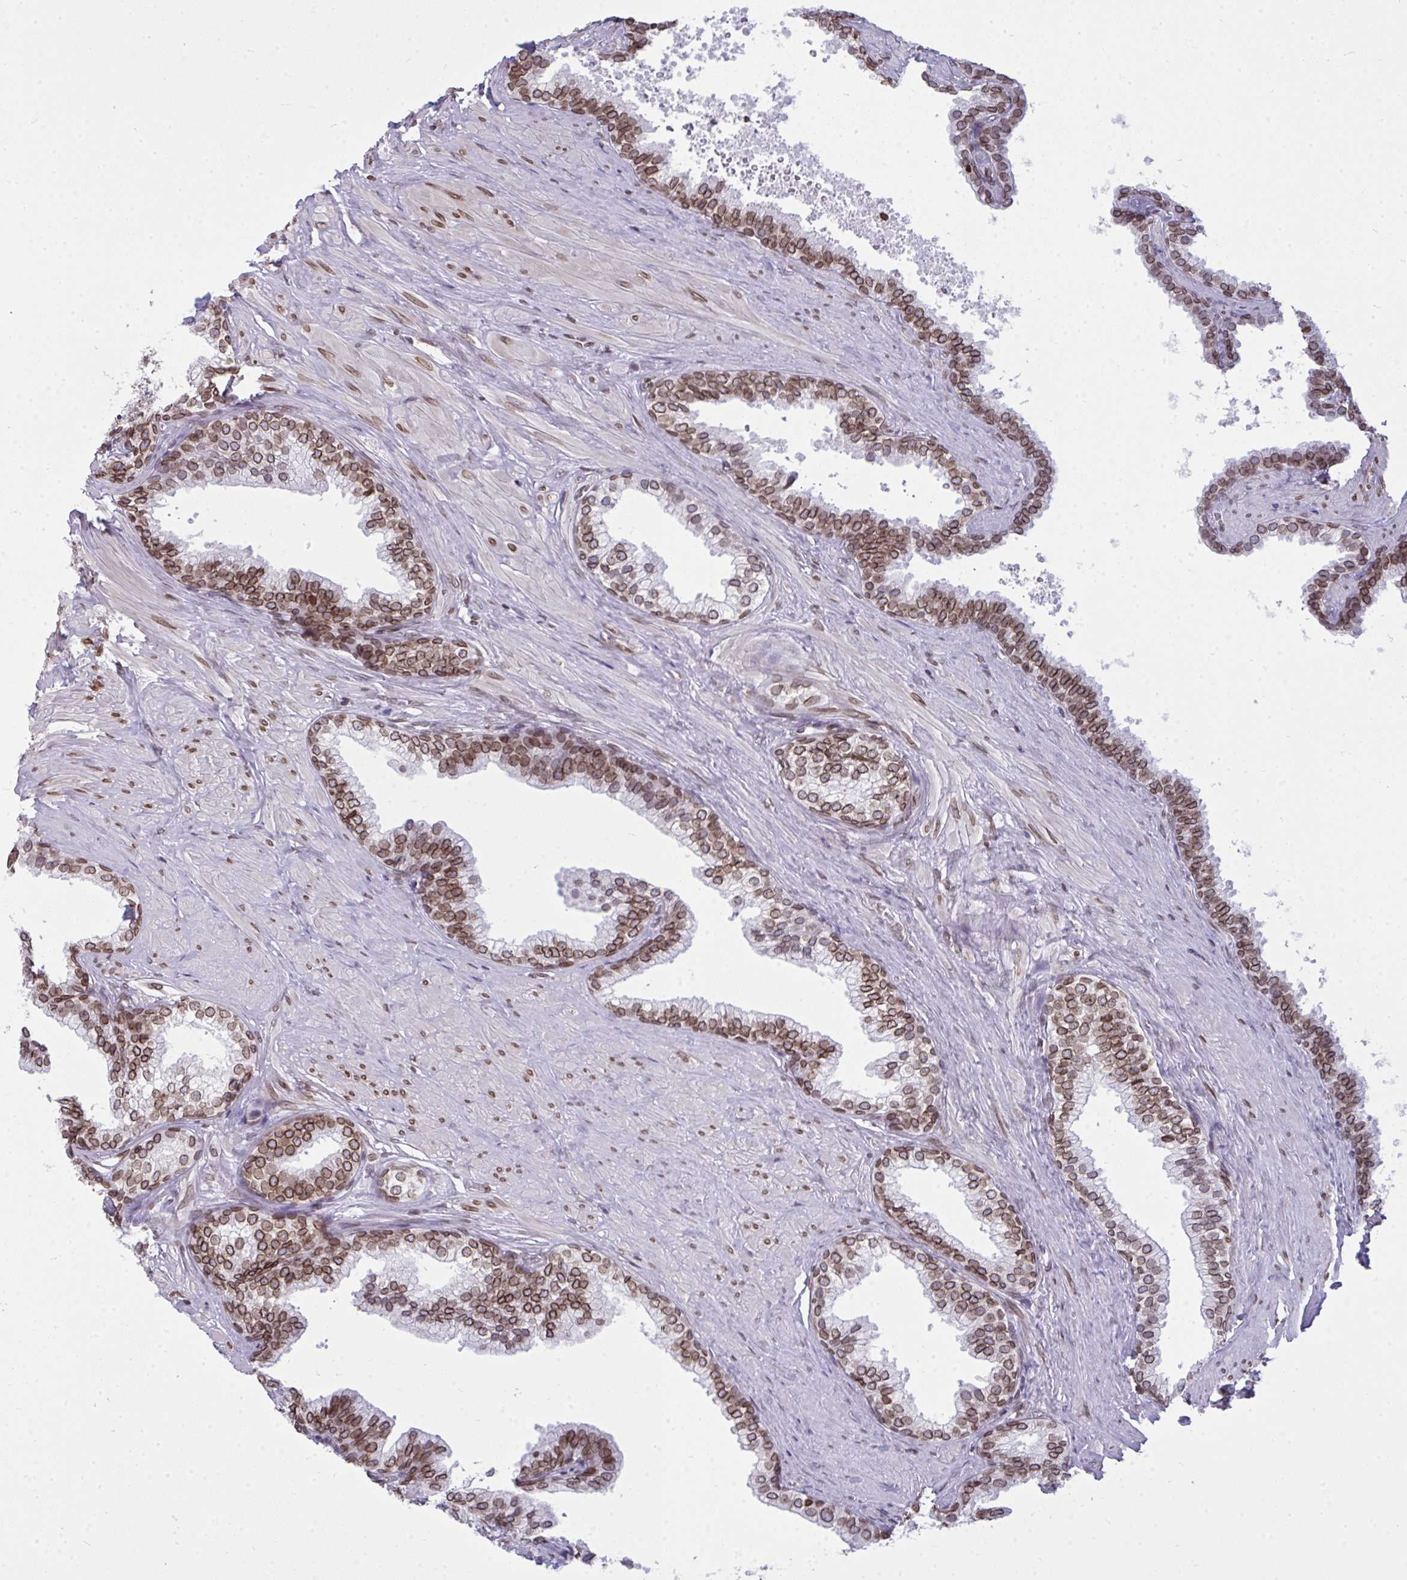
{"staining": {"intensity": "moderate", "quantity": ">75%", "location": "cytoplasmic/membranous,nuclear"}, "tissue": "prostate", "cell_type": "Glandular cells", "image_type": "normal", "snomed": [{"axis": "morphology", "description": "Normal tissue, NOS"}, {"axis": "topography", "description": "Prostate"}, {"axis": "topography", "description": "Peripheral nerve tissue"}], "caption": "Protein staining by immunohistochemistry (IHC) demonstrates moderate cytoplasmic/membranous,nuclear staining in approximately >75% of glandular cells in unremarkable prostate.", "gene": "LMNB2", "patient": {"sex": "male", "age": 55}}